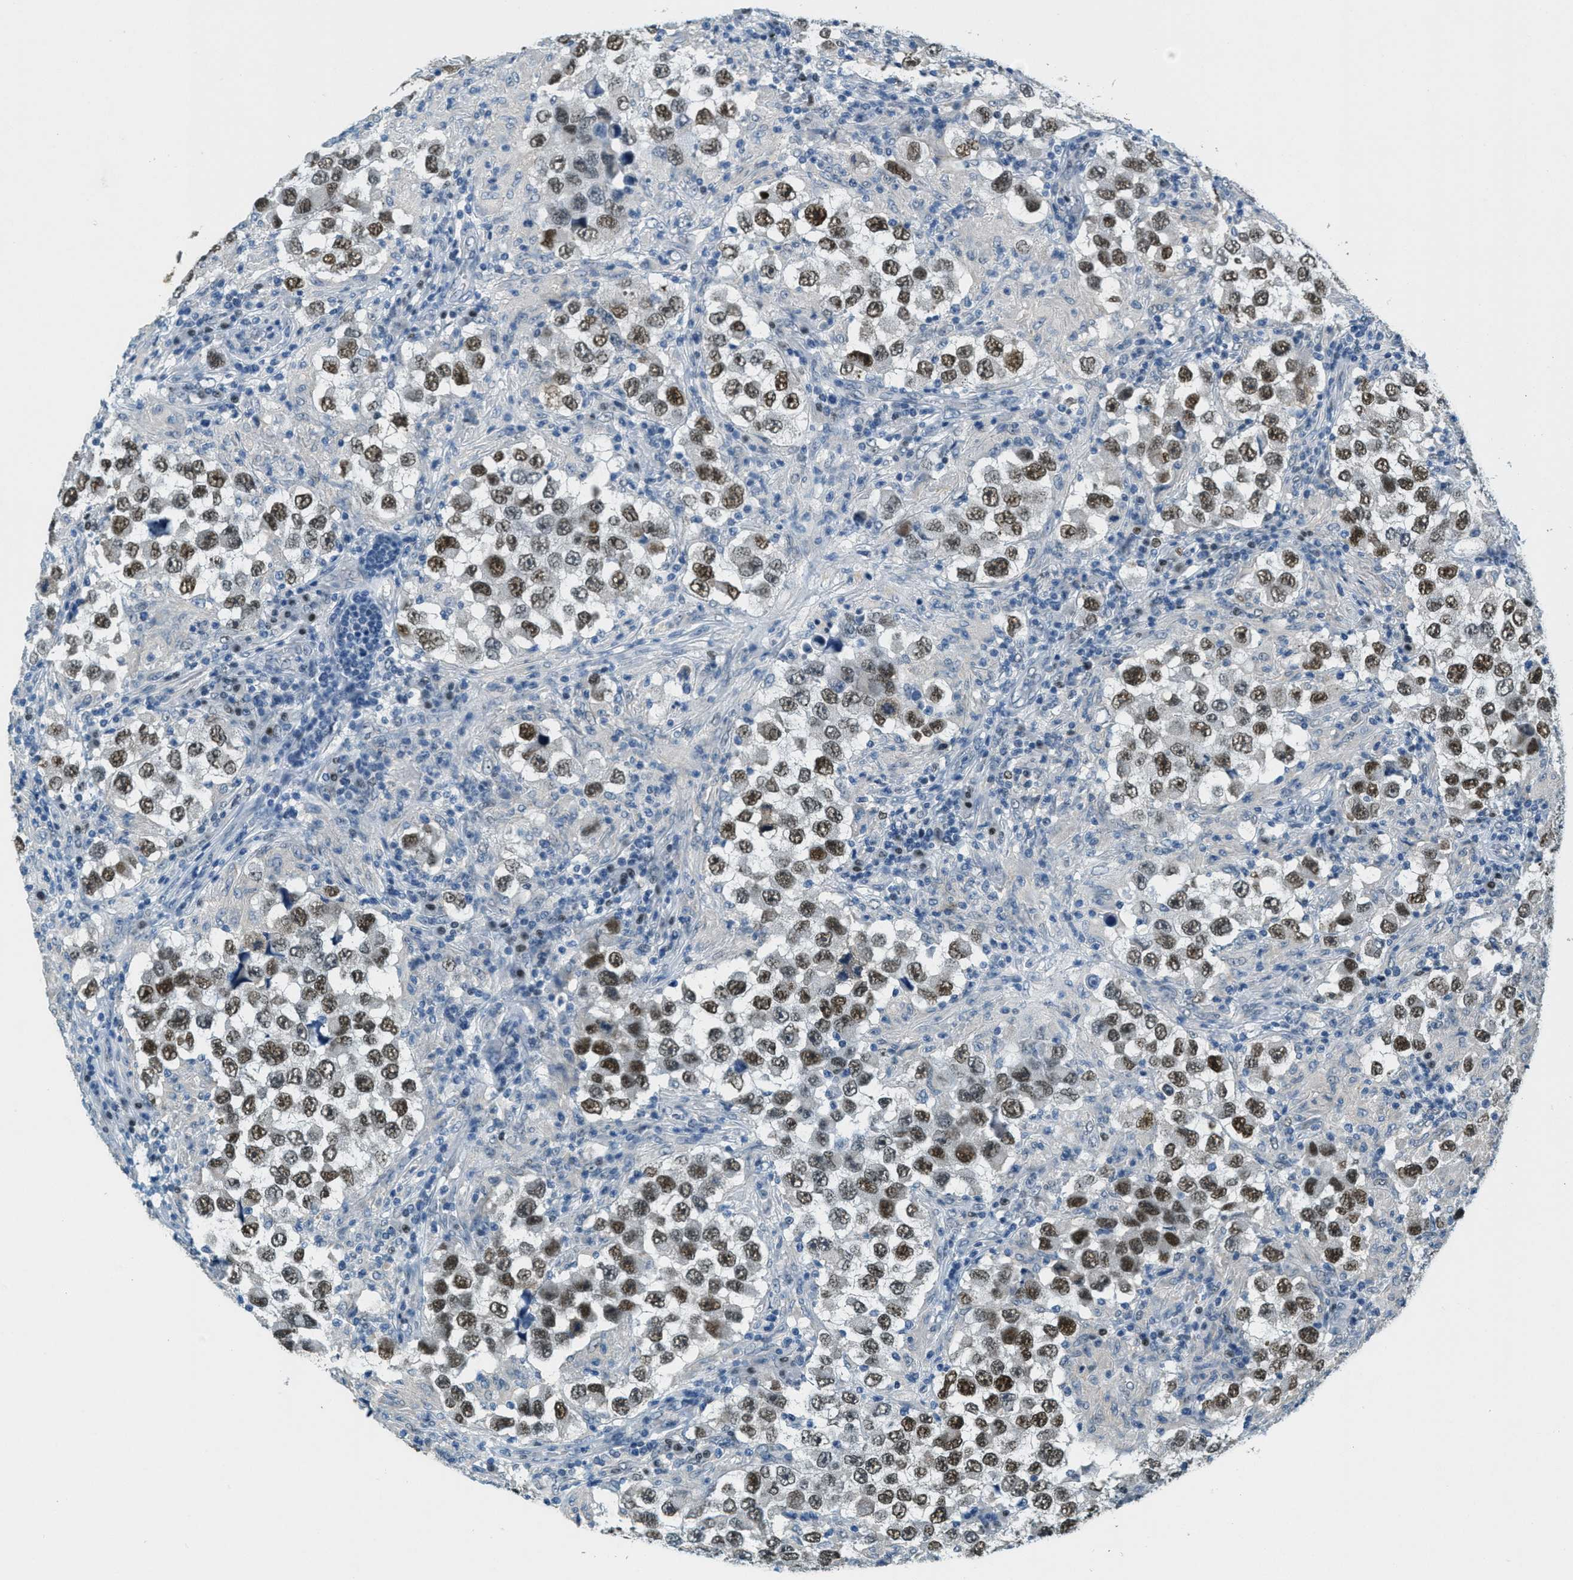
{"staining": {"intensity": "strong", "quantity": ">75%", "location": "nuclear"}, "tissue": "testis cancer", "cell_type": "Tumor cells", "image_type": "cancer", "snomed": [{"axis": "morphology", "description": "Carcinoma, Embryonal, NOS"}, {"axis": "topography", "description": "Testis"}], "caption": "Testis cancer (embryonal carcinoma) stained for a protein reveals strong nuclear positivity in tumor cells.", "gene": "TCF3", "patient": {"sex": "male", "age": 21}}